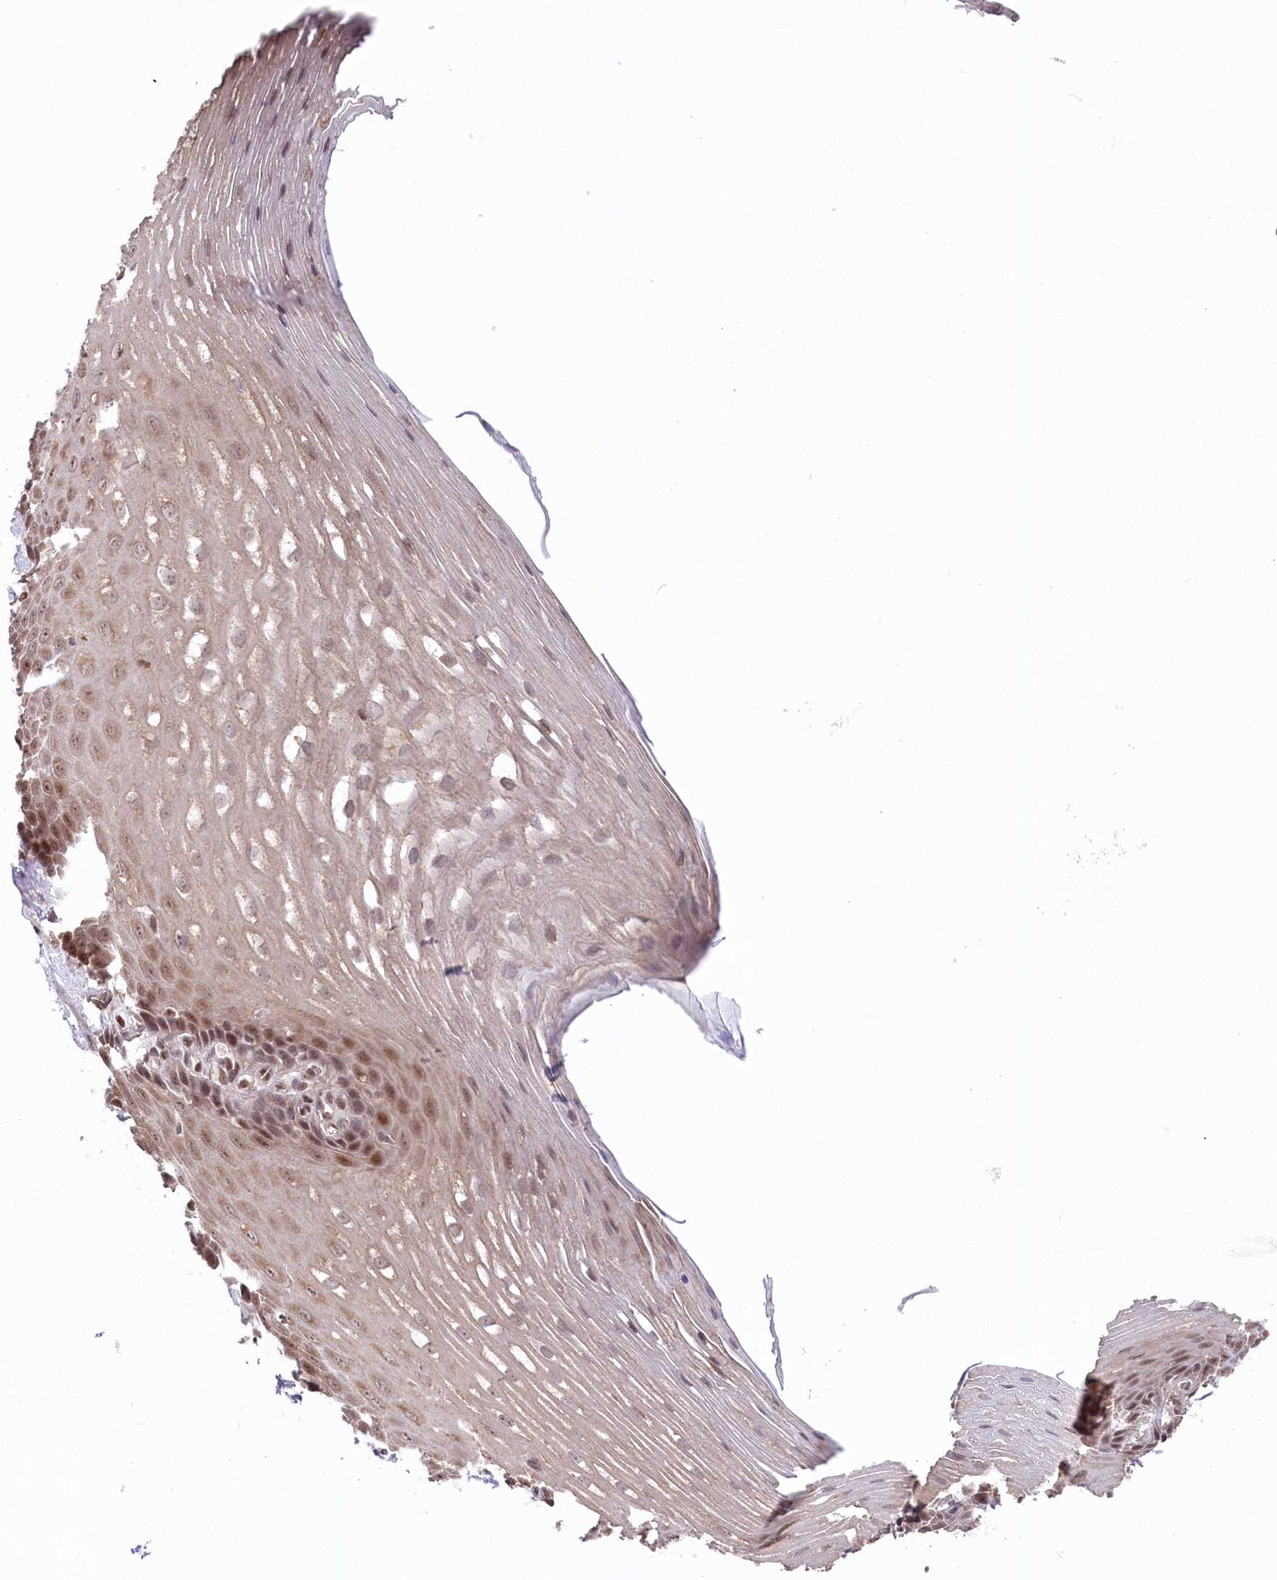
{"staining": {"intensity": "moderate", "quantity": "<25%", "location": "nuclear"}, "tissue": "esophagus", "cell_type": "Squamous epithelial cells", "image_type": "normal", "snomed": [{"axis": "morphology", "description": "Normal tissue, NOS"}, {"axis": "topography", "description": "Esophagus"}], "caption": "An immunohistochemistry micrograph of normal tissue is shown. Protein staining in brown shows moderate nuclear positivity in esophagus within squamous epithelial cells. The protein is shown in brown color, while the nuclei are stained blue.", "gene": "CGGBP1", "patient": {"sex": "male", "age": 62}}